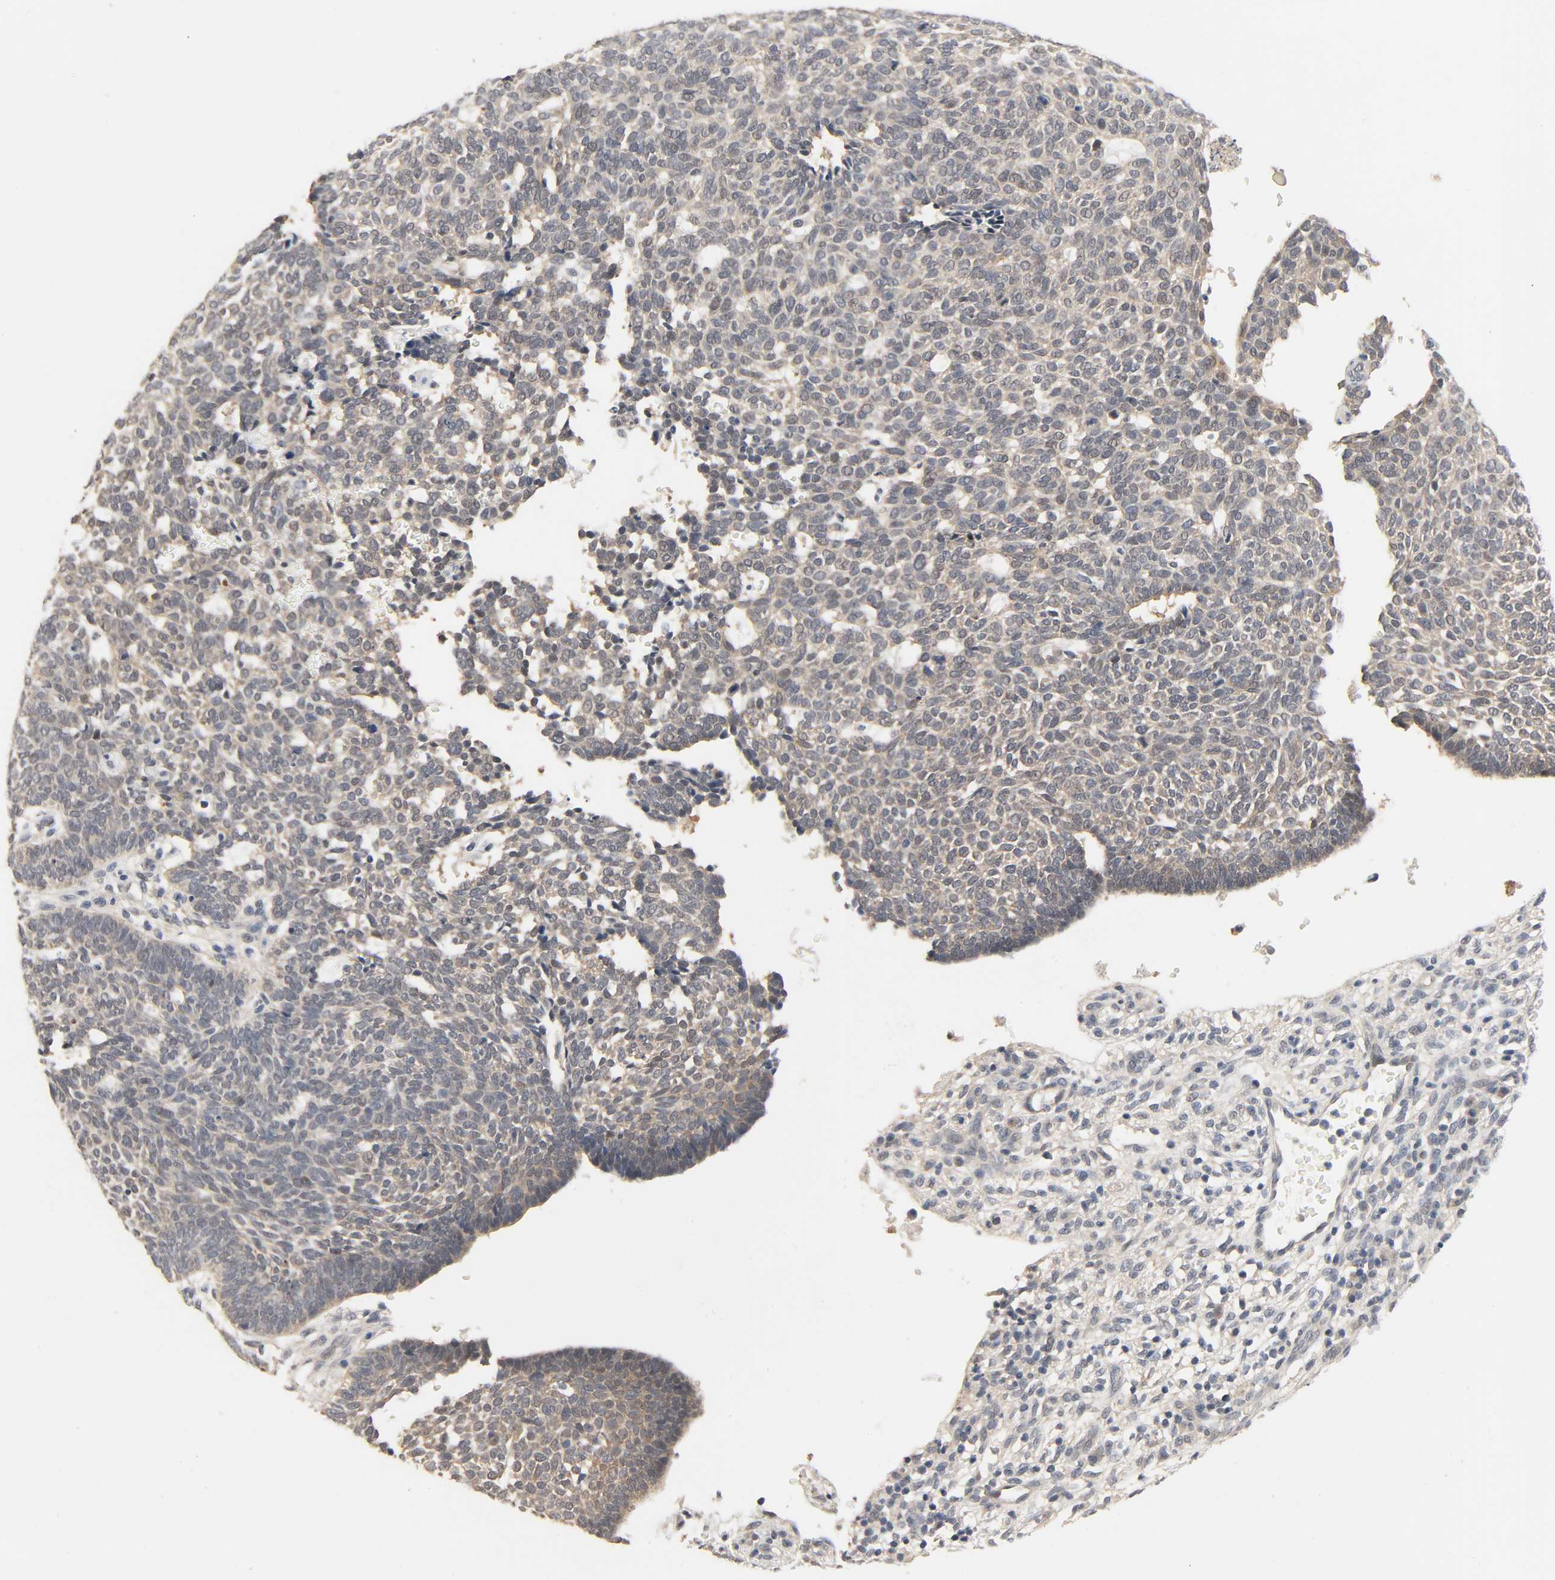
{"staining": {"intensity": "weak", "quantity": "25%-75%", "location": "cytoplasmic/membranous"}, "tissue": "skin cancer", "cell_type": "Tumor cells", "image_type": "cancer", "snomed": [{"axis": "morphology", "description": "Normal tissue, NOS"}, {"axis": "morphology", "description": "Basal cell carcinoma"}, {"axis": "topography", "description": "Skin"}], "caption": "Skin cancer (basal cell carcinoma) stained for a protein displays weak cytoplasmic/membranous positivity in tumor cells.", "gene": "MAGEA8", "patient": {"sex": "male", "age": 87}}